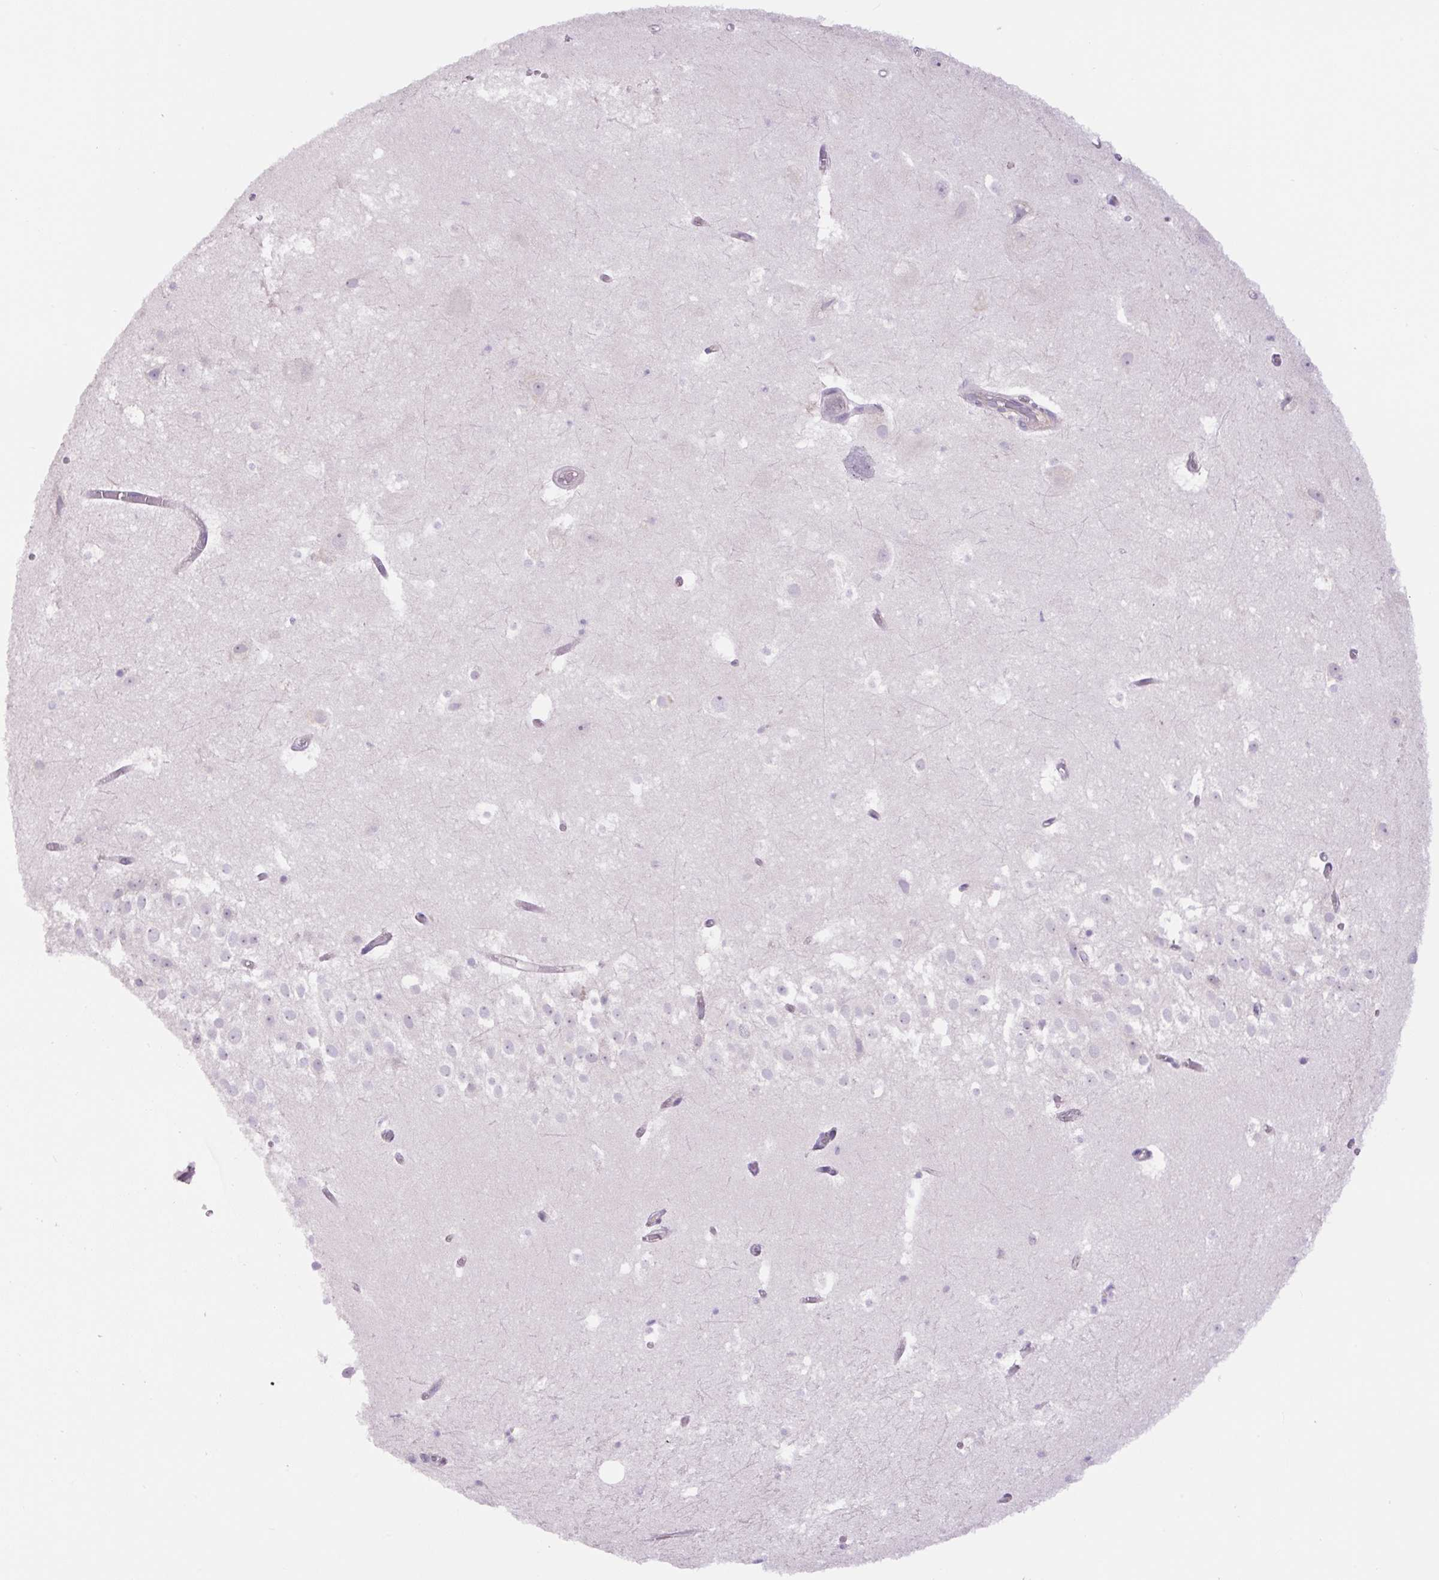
{"staining": {"intensity": "negative", "quantity": "none", "location": "none"}, "tissue": "hippocampus", "cell_type": "Glial cells", "image_type": "normal", "snomed": [{"axis": "morphology", "description": "Normal tissue, NOS"}, {"axis": "topography", "description": "Hippocampus"}], "caption": "High power microscopy histopathology image of an IHC image of normal hippocampus, revealing no significant expression in glial cells.", "gene": "MINK1", "patient": {"sex": "female", "age": 52}}